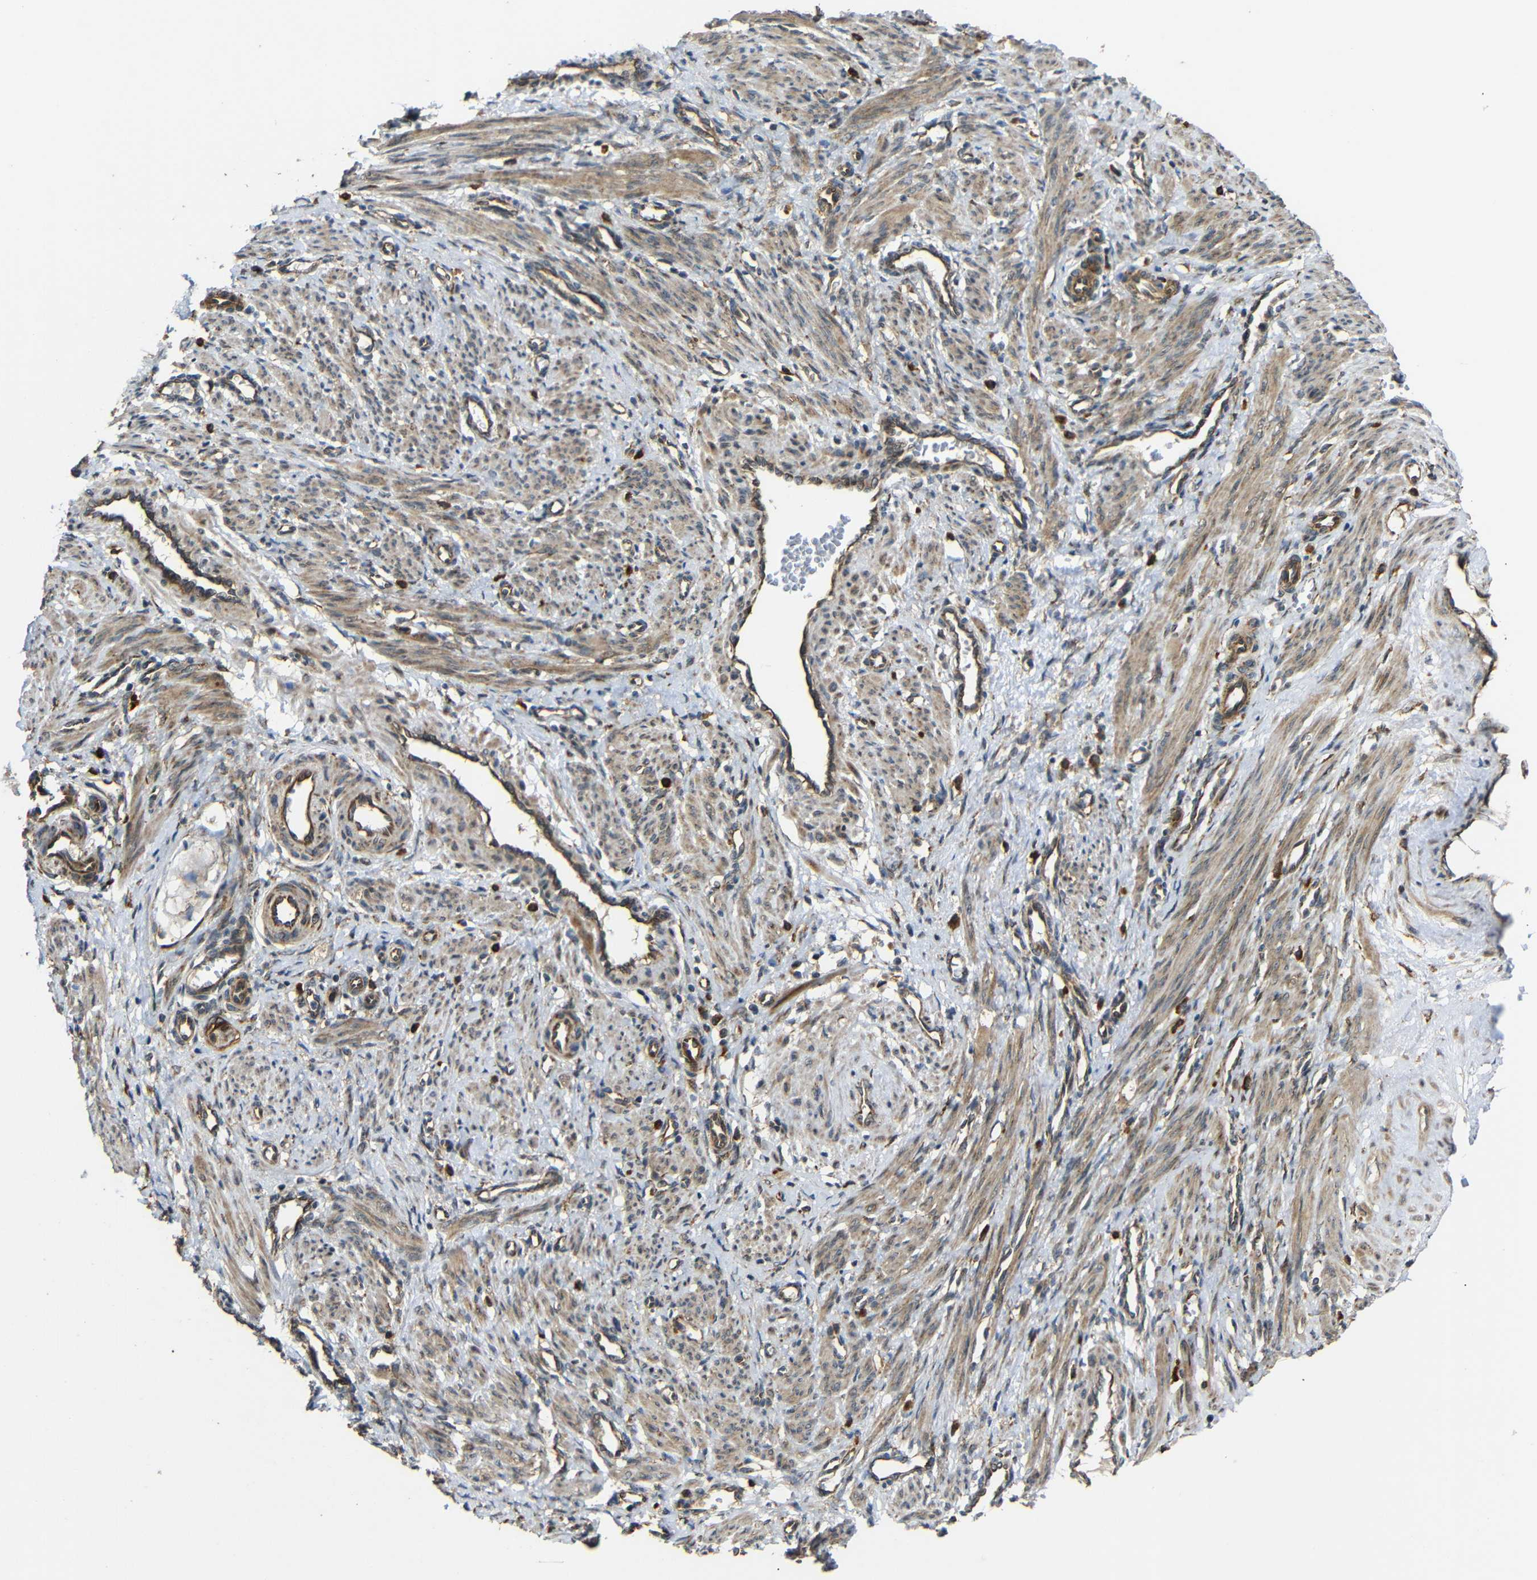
{"staining": {"intensity": "moderate", "quantity": ">75%", "location": "cytoplasmic/membranous"}, "tissue": "smooth muscle", "cell_type": "Smooth muscle cells", "image_type": "normal", "snomed": [{"axis": "morphology", "description": "Normal tissue, NOS"}, {"axis": "topography", "description": "Endometrium"}], "caption": "Smooth muscle was stained to show a protein in brown. There is medium levels of moderate cytoplasmic/membranous staining in about >75% of smooth muscle cells.", "gene": "KANK4", "patient": {"sex": "female", "age": 33}}